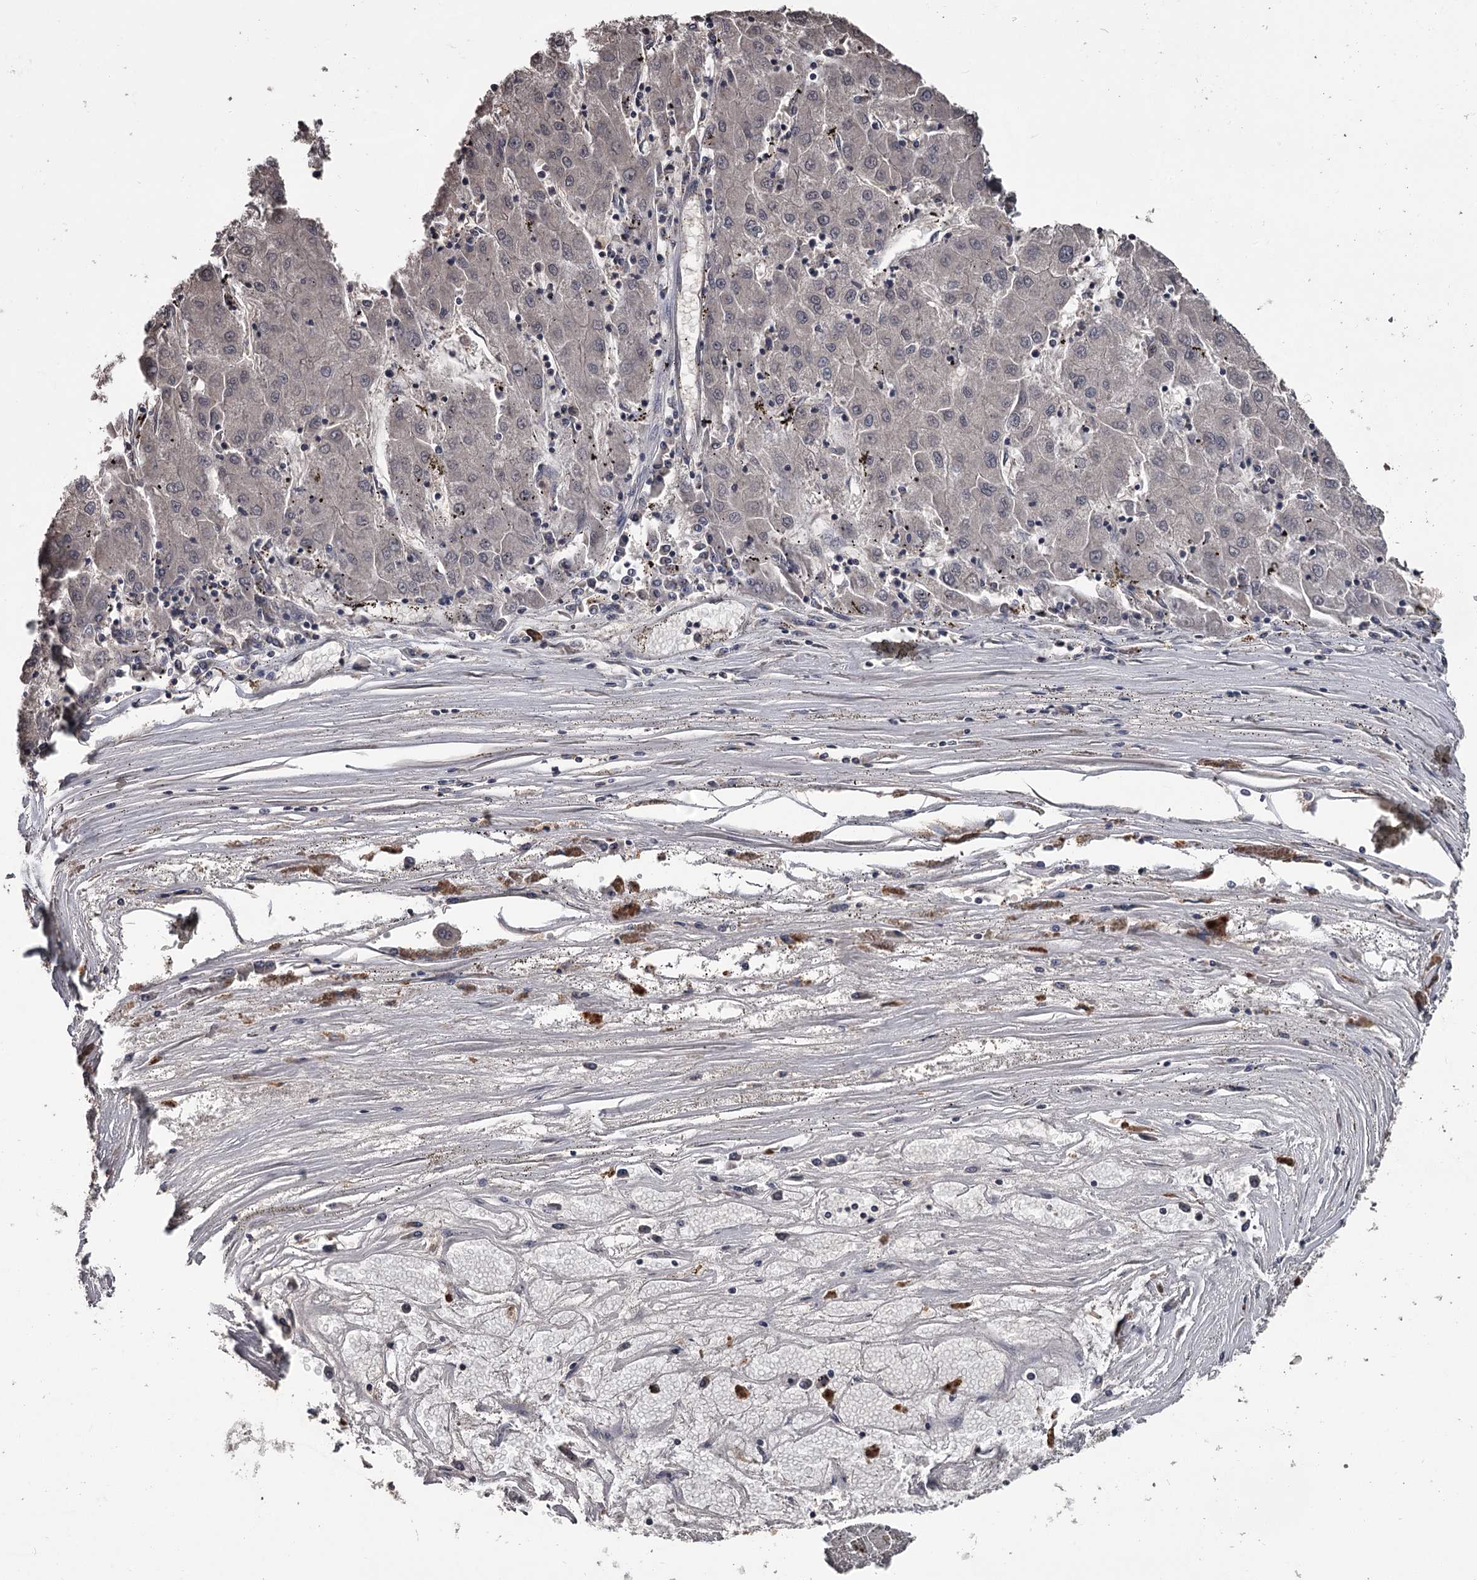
{"staining": {"intensity": "negative", "quantity": "none", "location": "none"}, "tissue": "liver cancer", "cell_type": "Tumor cells", "image_type": "cancer", "snomed": [{"axis": "morphology", "description": "Carcinoma, Hepatocellular, NOS"}, {"axis": "topography", "description": "Liver"}], "caption": "DAB immunohistochemical staining of hepatocellular carcinoma (liver) demonstrates no significant staining in tumor cells.", "gene": "PRPF40B", "patient": {"sex": "male", "age": 72}}